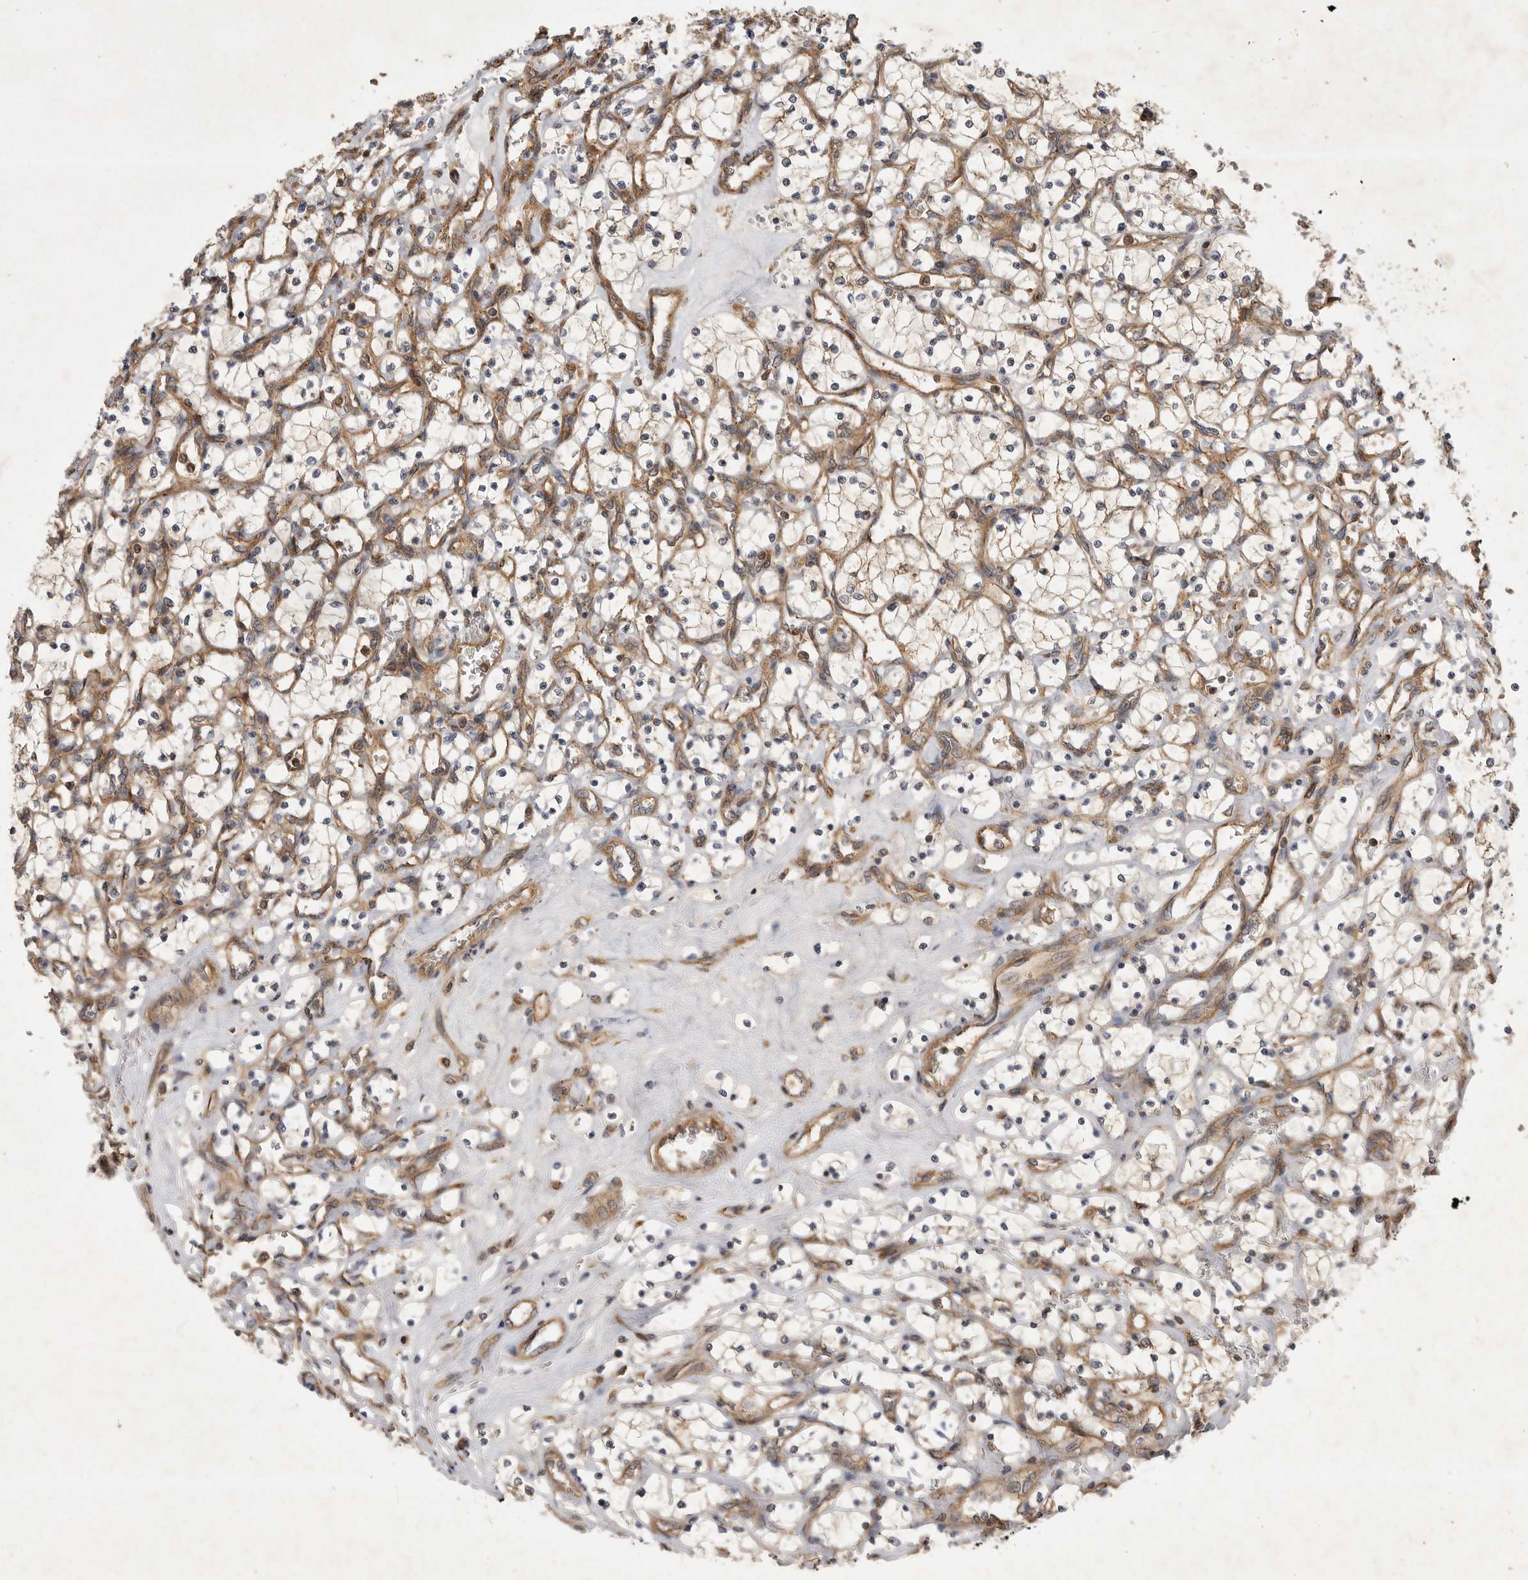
{"staining": {"intensity": "weak", "quantity": ">75%", "location": "cytoplasmic/membranous"}, "tissue": "renal cancer", "cell_type": "Tumor cells", "image_type": "cancer", "snomed": [{"axis": "morphology", "description": "Adenocarcinoma, NOS"}, {"axis": "topography", "description": "Kidney"}], "caption": "This image exhibits renal cancer (adenocarcinoma) stained with immunohistochemistry (IHC) to label a protein in brown. The cytoplasmic/membranous of tumor cells show weak positivity for the protein. Nuclei are counter-stained blue.", "gene": "ZNF232", "patient": {"sex": "female", "age": 69}}